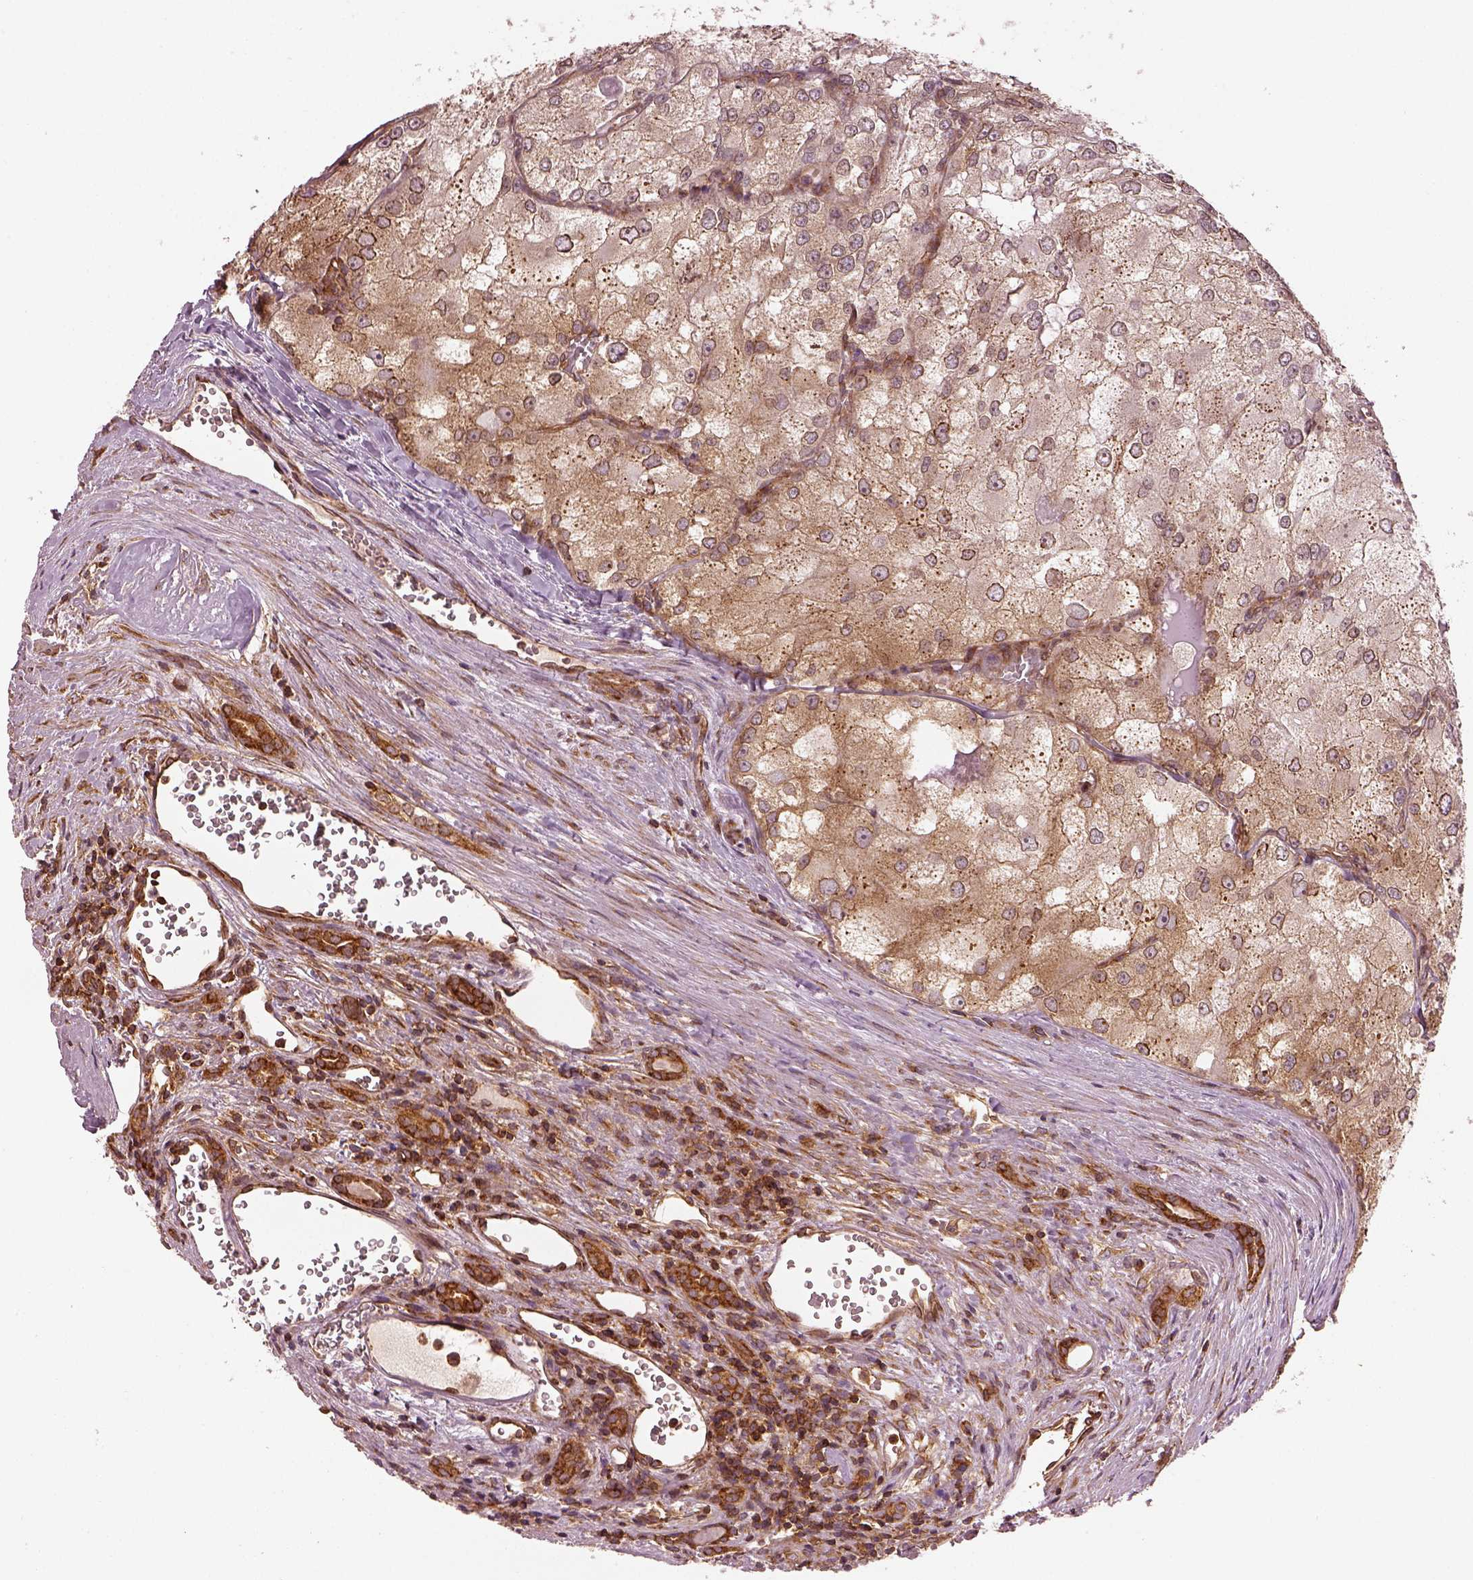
{"staining": {"intensity": "moderate", "quantity": "<25%", "location": "cytoplasmic/membranous"}, "tissue": "renal cancer", "cell_type": "Tumor cells", "image_type": "cancer", "snomed": [{"axis": "morphology", "description": "Adenocarcinoma, NOS"}, {"axis": "topography", "description": "Kidney"}], "caption": "The immunohistochemical stain labels moderate cytoplasmic/membranous positivity in tumor cells of renal cancer (adenocarcinoma) tissue.", "gene": "LSM14A", "patient": {"sex": "female", "age": 70}}